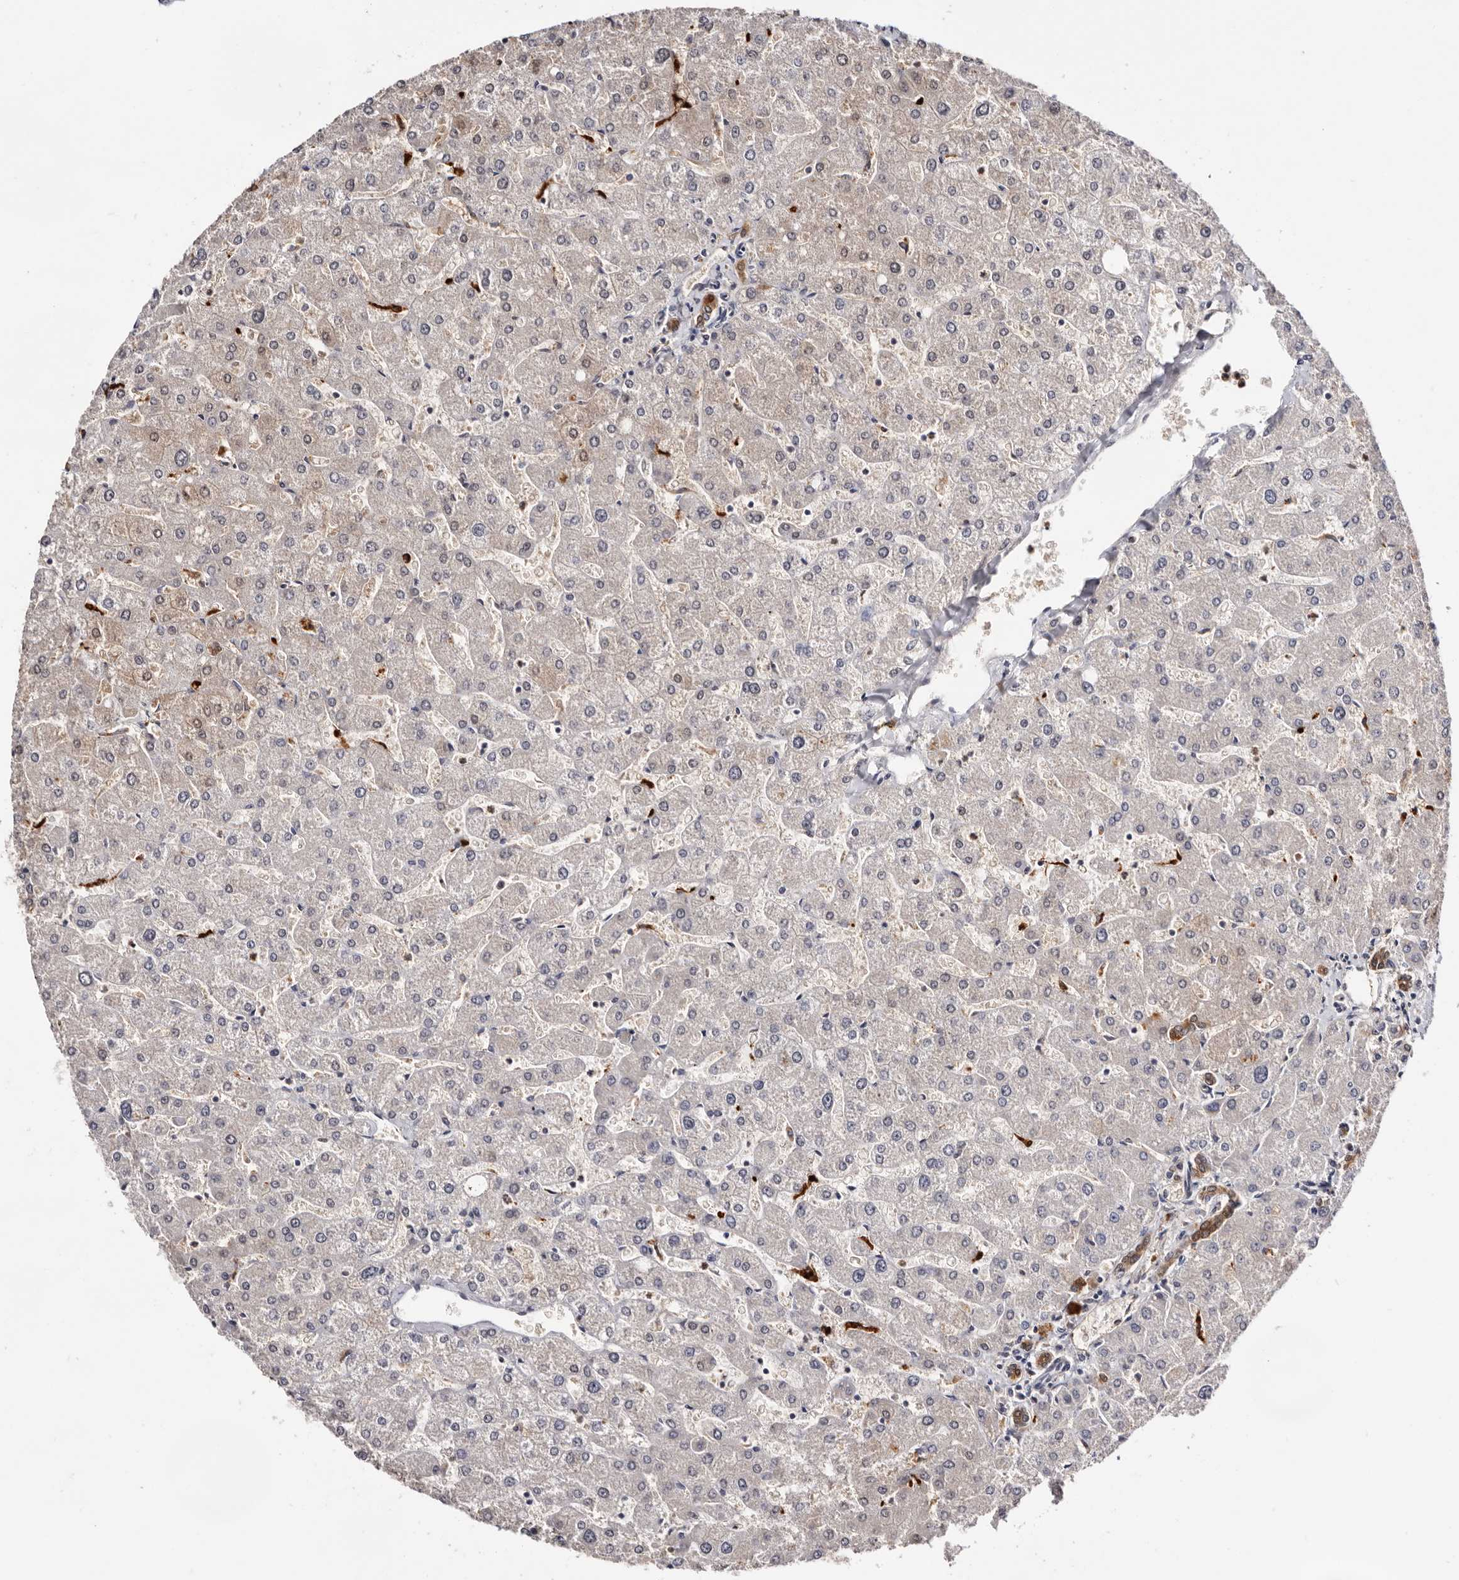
{"staining": {"intensity": "moderate", "quantity": ">75%", "location": "cytoplasmic/membranous"}, "tissue": "liver", "cell_type": "Cholangiocytes", "image_type": "normal", "snomed": [{"axis": "morphology", "description": "Normal tissue, NOS"}, {"axis": "topography", "description": "Liver"}], "caption": "Protein staining by immunohistochemistry (IHC) reveals moderate cytoplasmic/membranous staining in approximately >75% of cholangiocytes in unremarkable liver.", "gene": "TP53I3", "patient": {"sex": "male", "age": 55}}